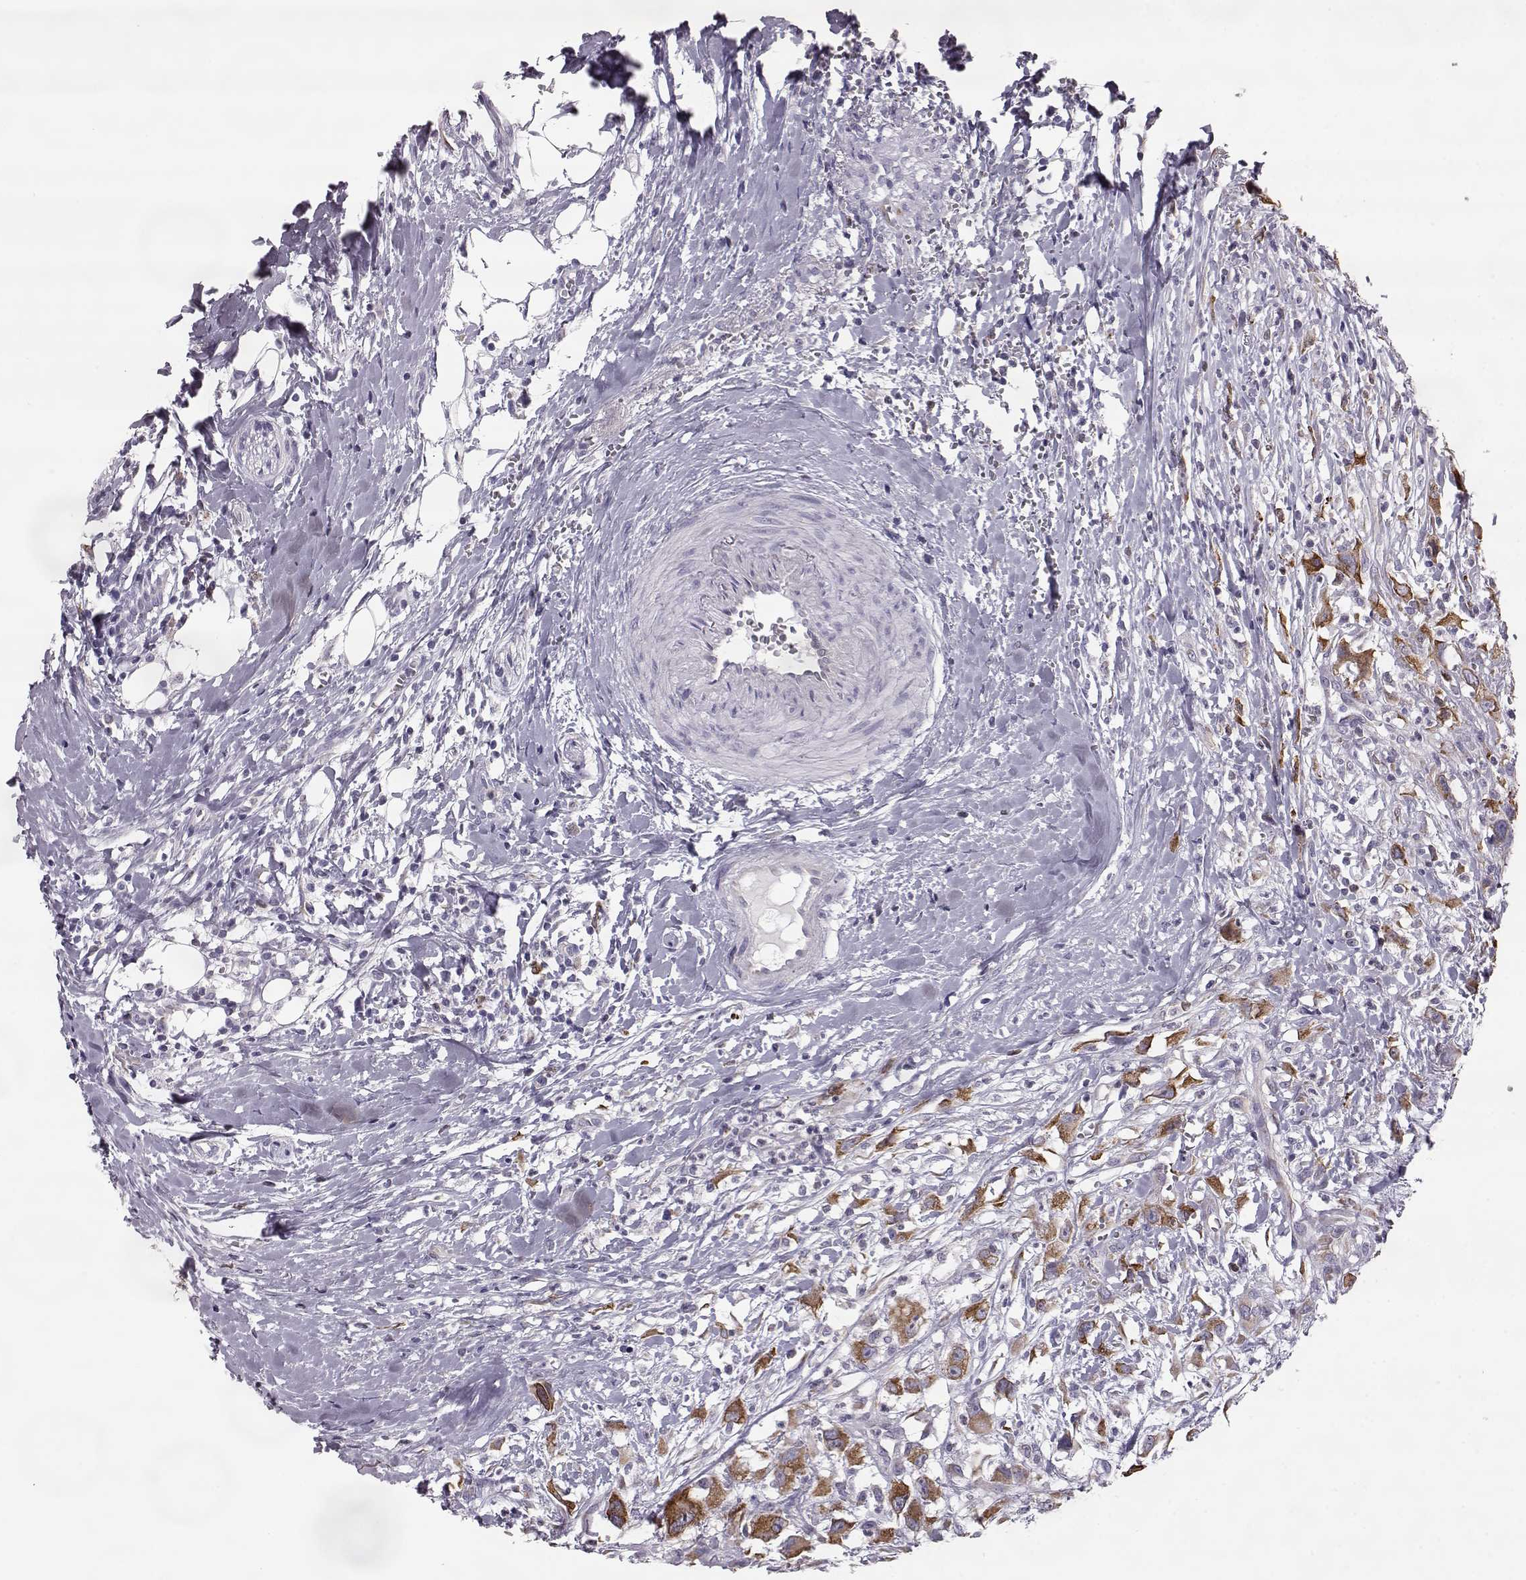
{"staining": {"intensity": "moderate", "quantity": "25%-75%", "location": "cytoplasmic/membranous"}, "tissue": "head and neck cancer", "cell_type": "Tumor cells", "image_type": "cancer", "snomed": [{"axis": "morphology", "description": "Squamous cell carcinoma, NOS"}, {"axis": "morphology", "description": "Squamous cell carcinoma, metastatic, NOS"}, {"axis": "topography", "description": "Oral tissue"}, {"axis": "topography", "description": "Head-Neck"}], "caption": "Human head and neck cancer (metastatic squamous cell carcinoma) stained with a brown dye exhibits moderate cytoplasmic/membranous positive positivity in approximately 25%-75% of tumor cells.", "gene": "ELOVL5", "patient": {"sex": "female", "age": 85}}